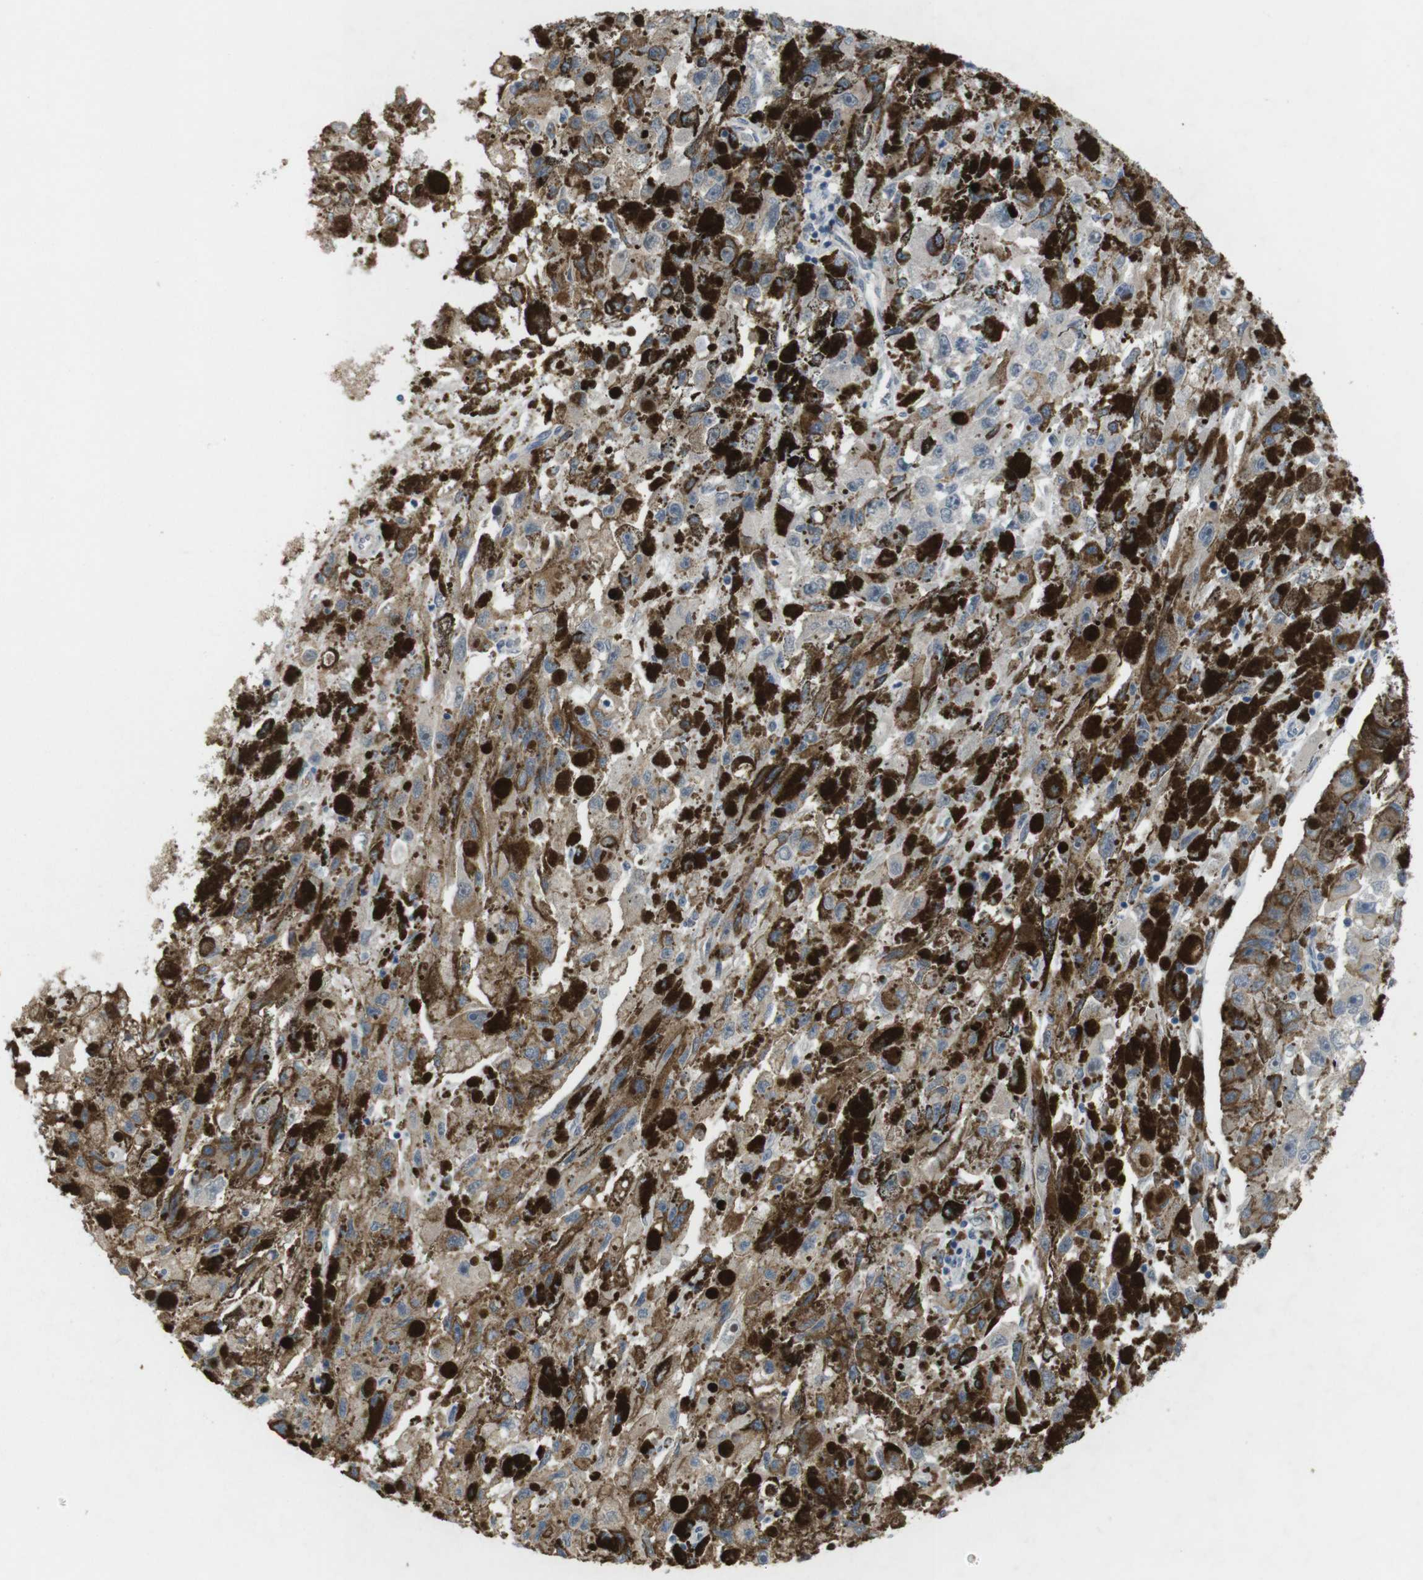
{"staining": {"intensity": "negative", "quantity": "none", "location": "none"}, "tissue": "melanoma", "cell_type": "Tumor cells", "image_type": "cancer", "snomed": [{"axis": "morphology", "description": "Malignant melanoma, NOS"}, {"axis": "topography", "description": "Skin"}], "caption": "Tumor cells are negative for brown protein staining in melanoma.", "gene": "GYPA", "patient": {"sex": "female", "age": 104}}